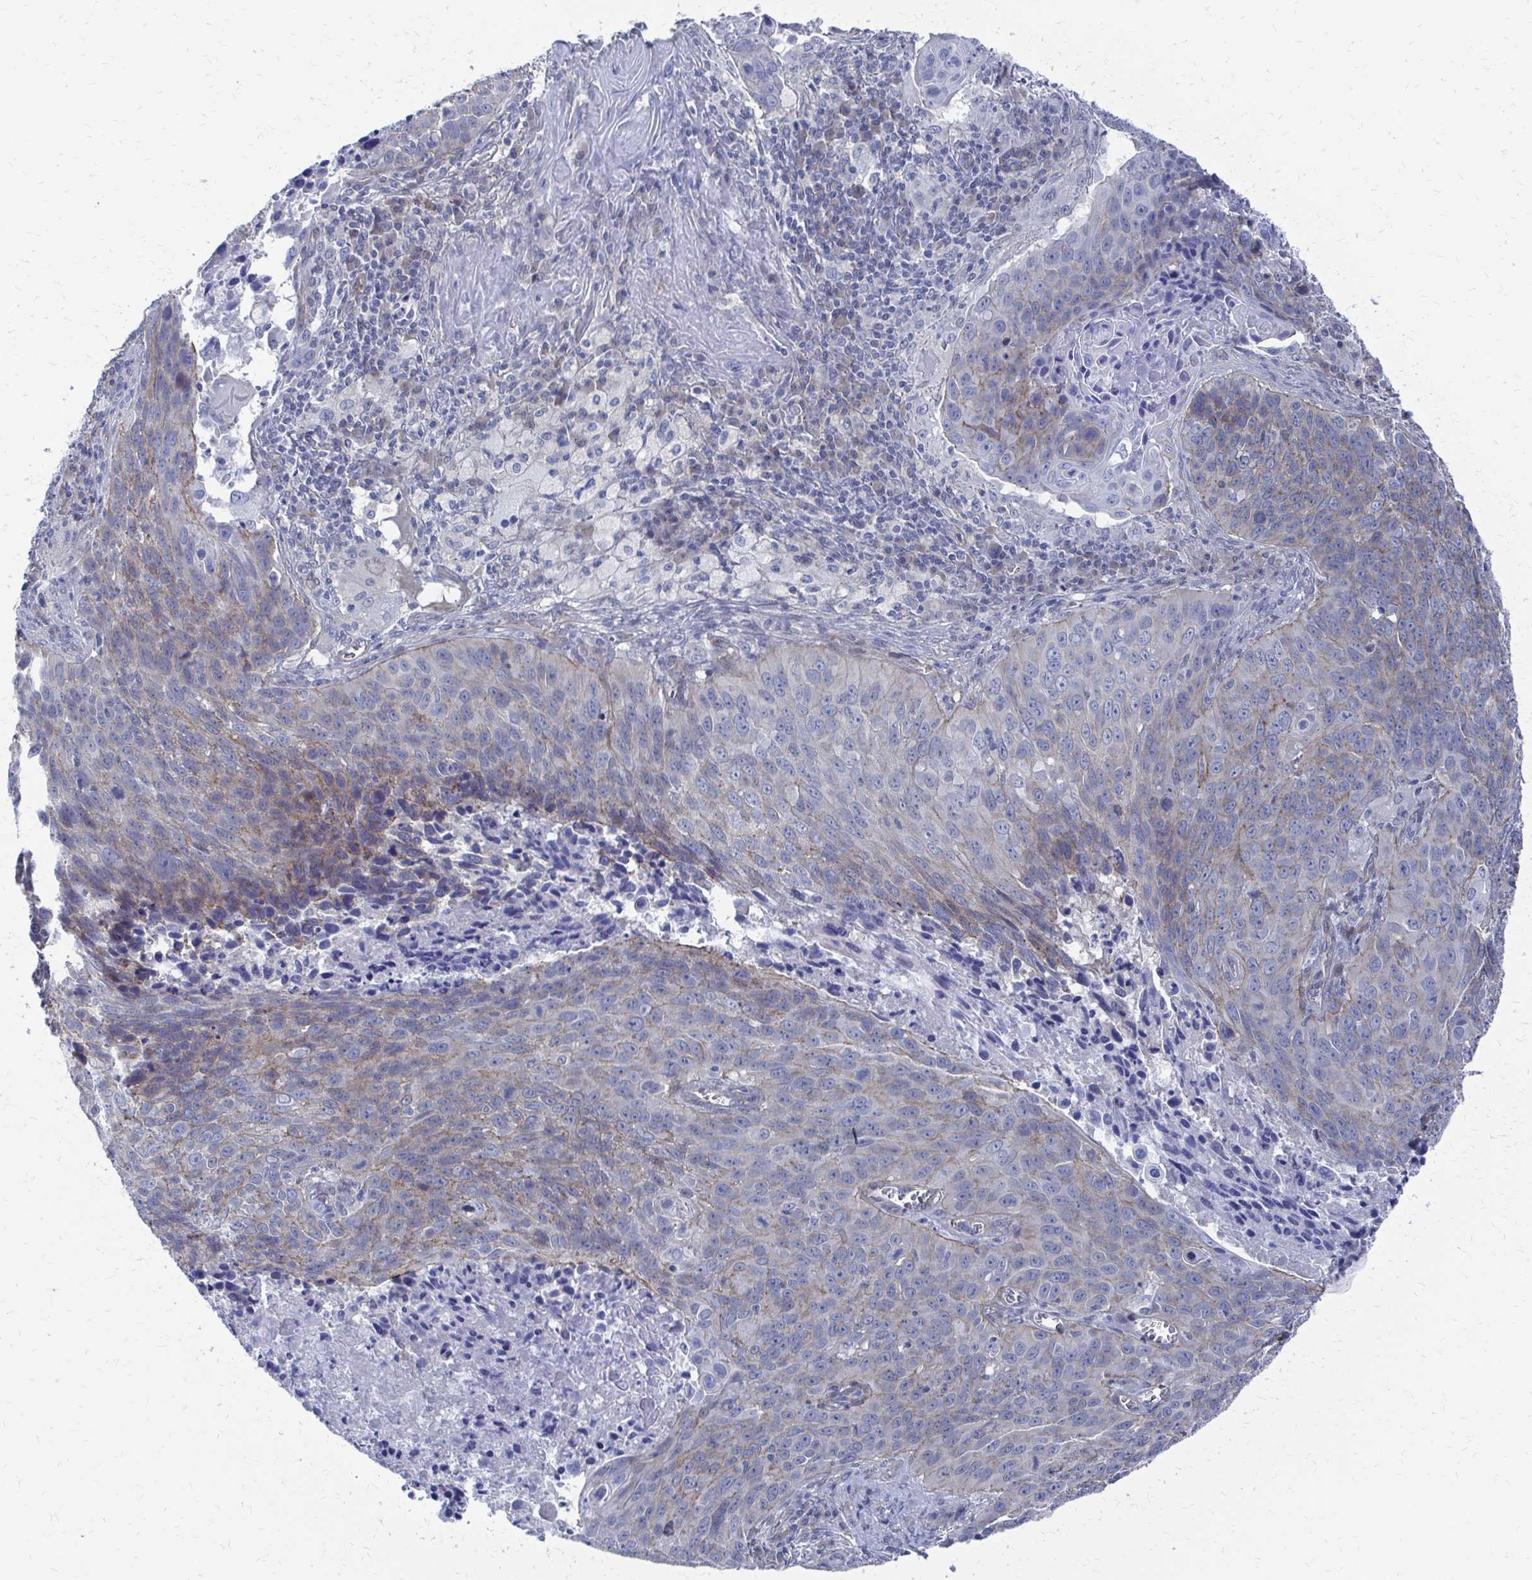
{"staining": {"intensity": "weak", "quantity": "<25%", "location": "cytoplasmic/membranous"}, "tissue": "lung cancer", "cell_type": "Tumor cells", "image_type": "cancer", "snomed": [{"axis": "morphology", "description": "Squamous cell carcinoma, NOS"}, {"axis": "topography", "description": "Lung"}], "caption": "Micrograph shows no protein positivity in tumor cells of lung cancer (squamous cell carcinoma) tissue.", "gene": "PLEKHG7", "patient": {"sex": "male", "age": 78}}